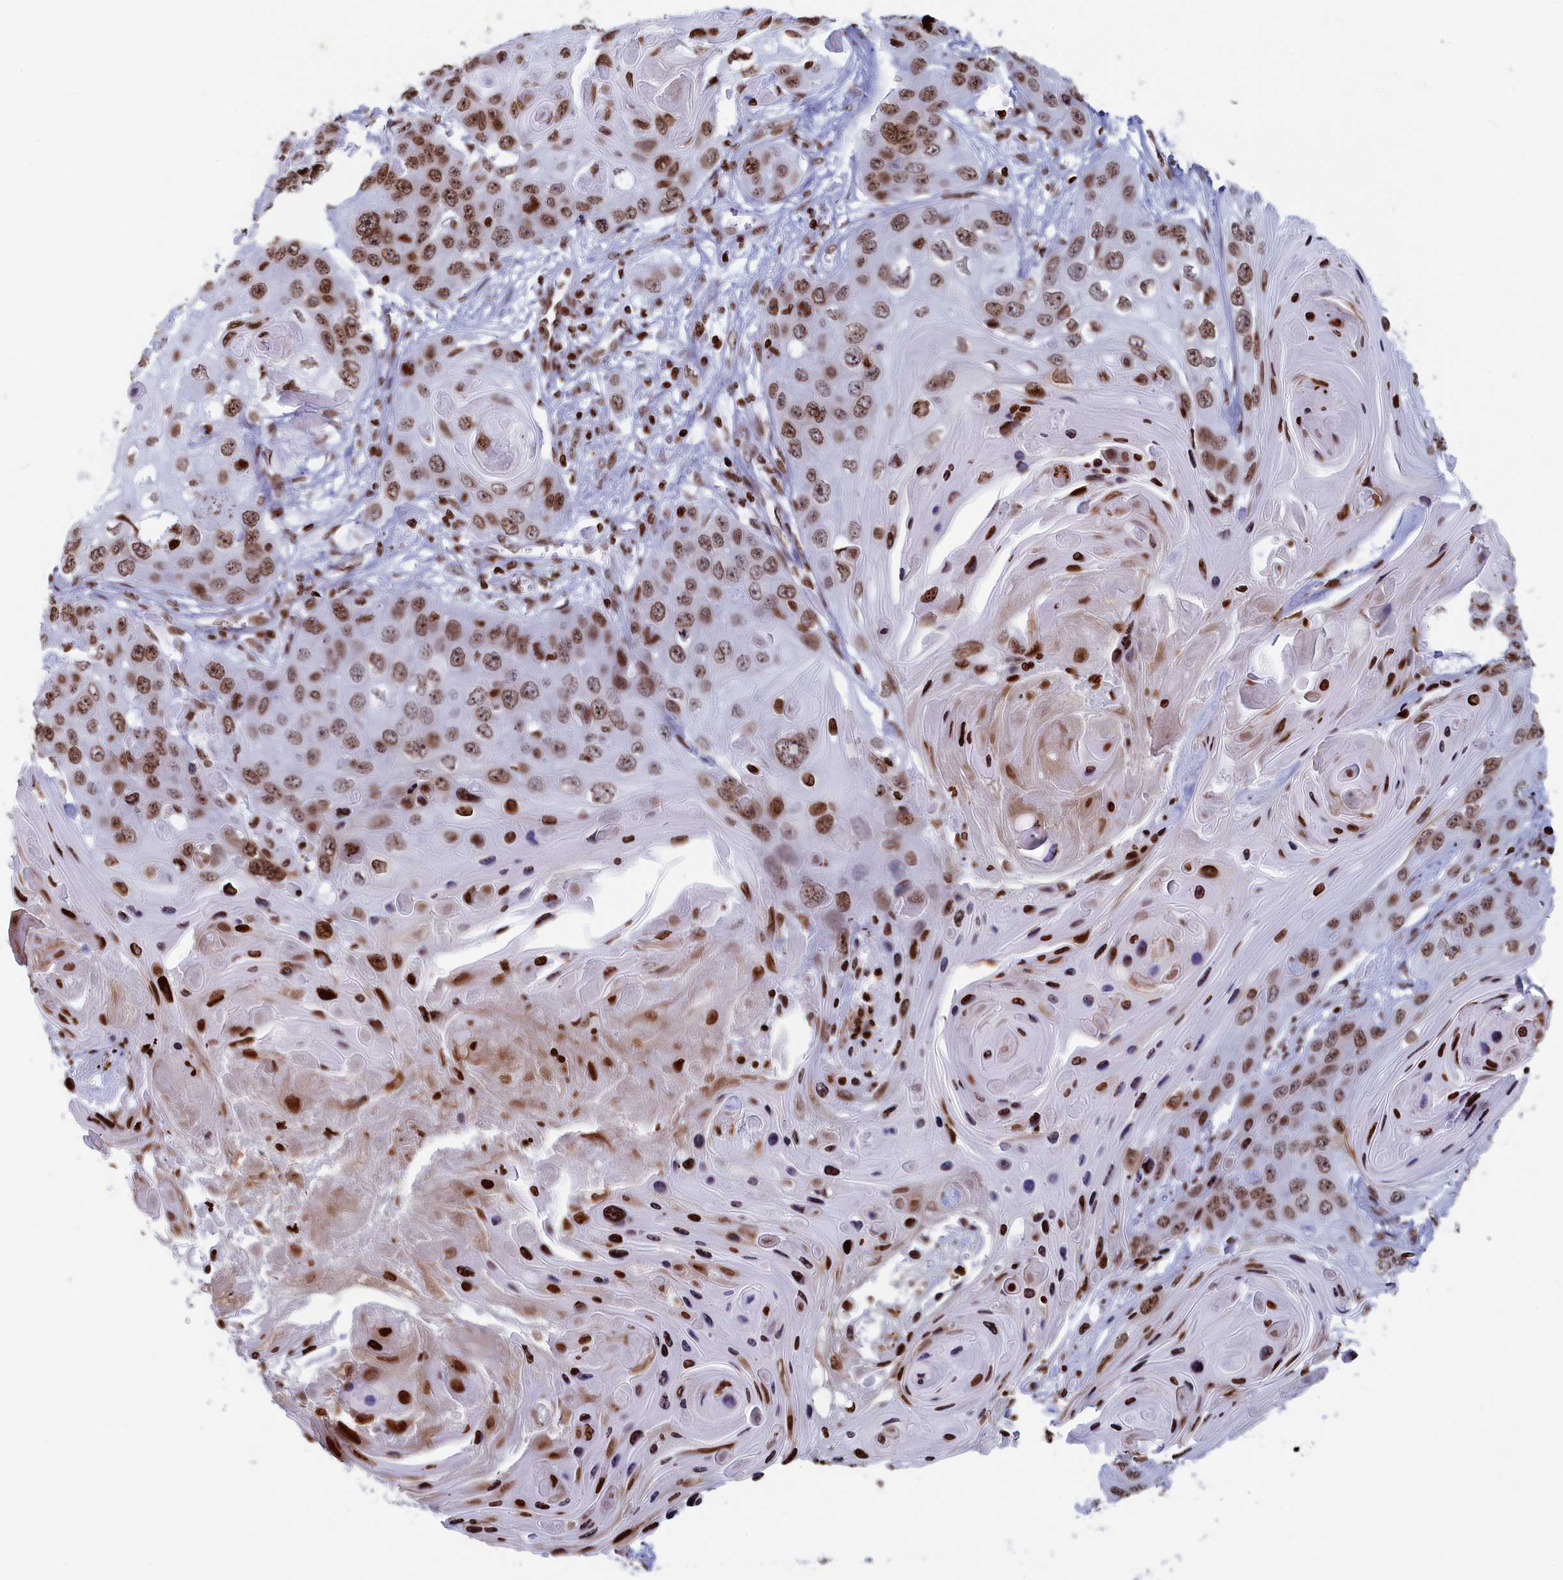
{"staining": {"intensity": "moderate", "quantity": ">75%", "location": "nuclear"}, "tissue": "skin cancer", "cell_type": "Tumor cells", "image_type": "cancer", "snomed": [{"axis": "morphology", "description": "Squamous cell carcinoma, NOS"}, {"axis": "topography", "description": "Skin"}], "caption": "Immunohistochemical staining of human skin cancer (squamous cell carcinoma) demonstrates medium levels of moderate nuclear positivity in approximately >75% of tumor cells.", "gene": "APOBEC3A", "patient": {"sex": "male", "age": 55}}